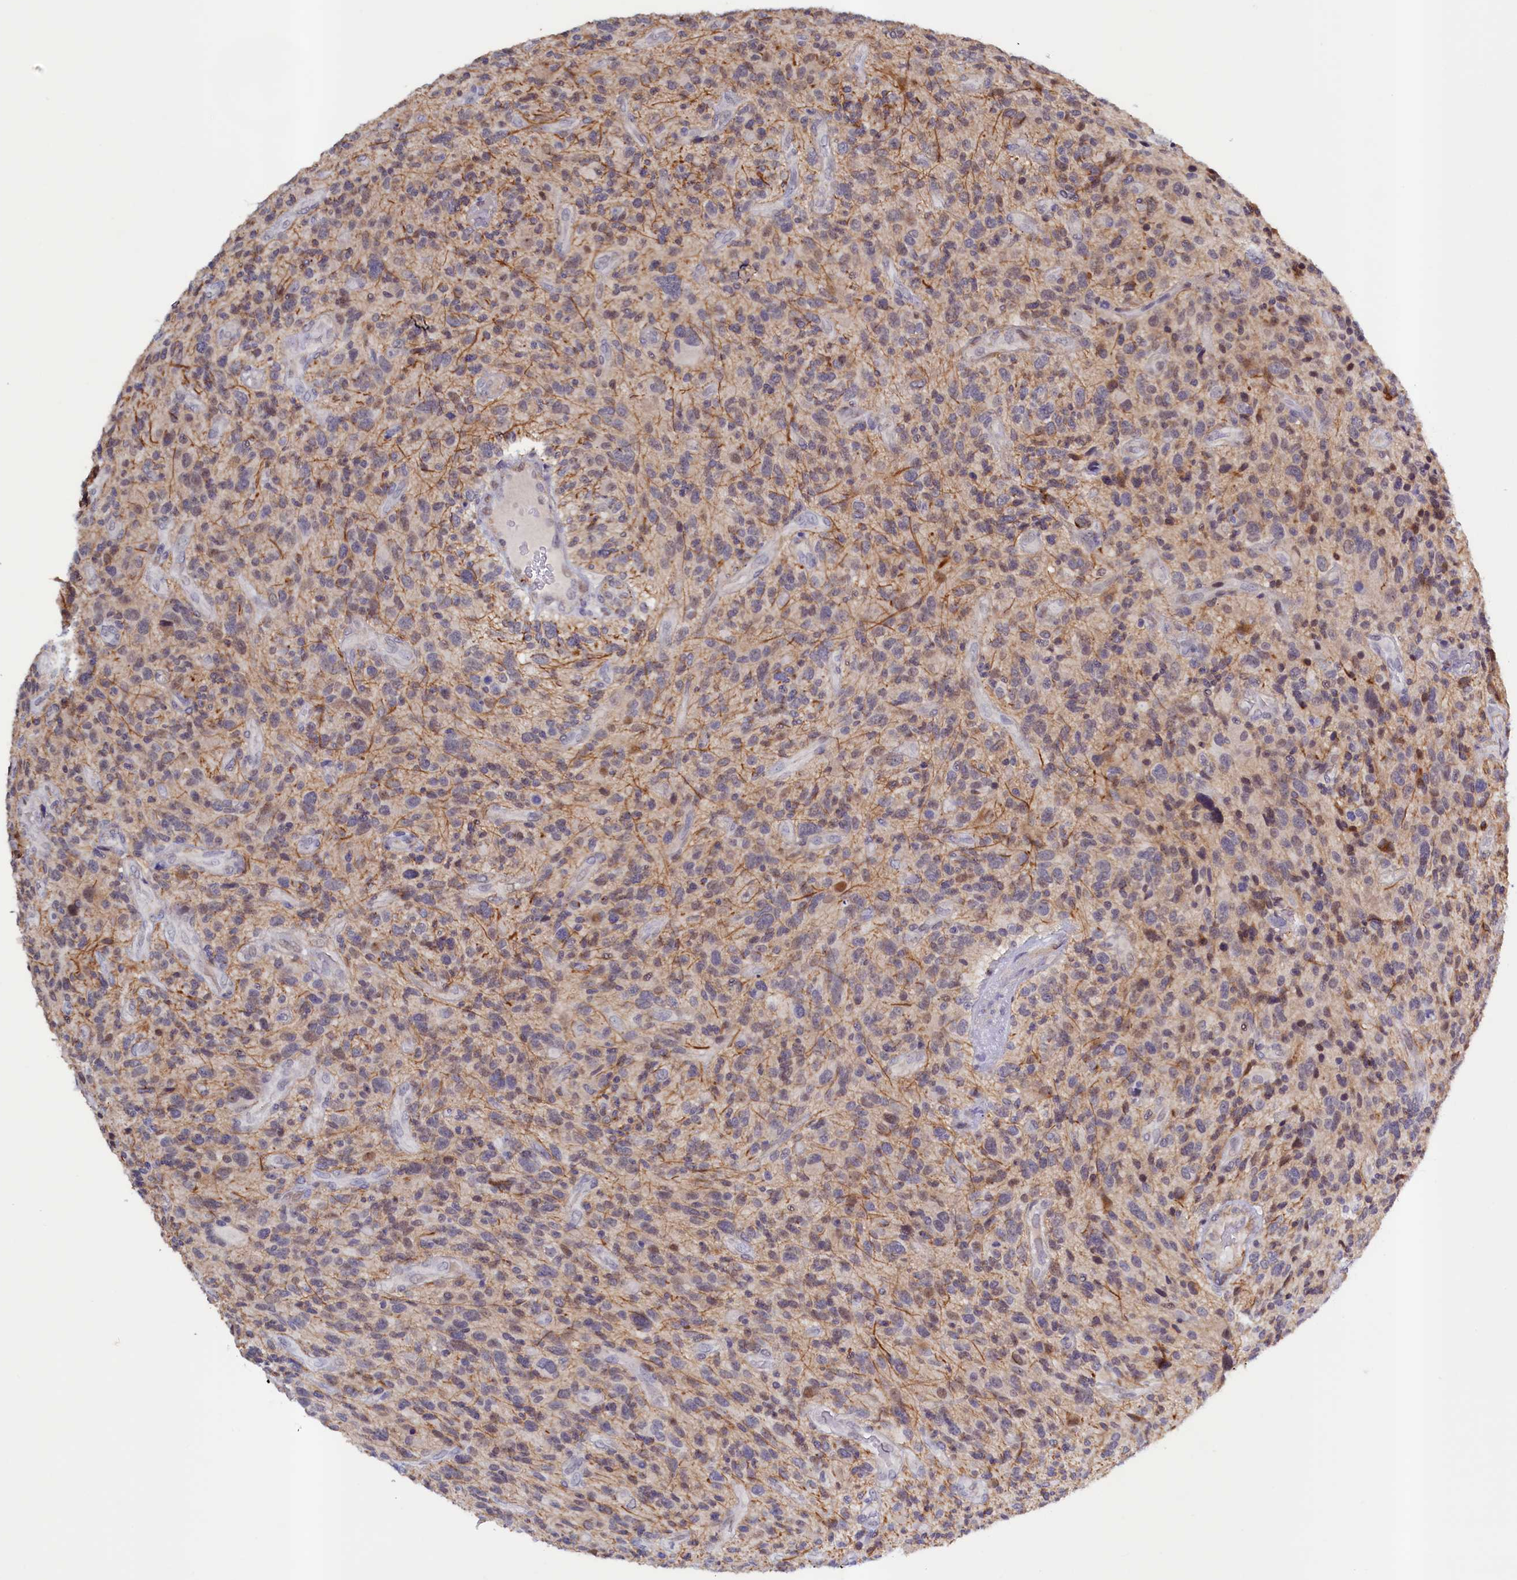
{"staining": {"intensity": "weak", "quantity": "<25%", "location": "cytoplasmic/membranous"}, "tissue": "glioma", "cell_type": "Tumor cells", "image_type": "cancer", "snomed": [{"axis": "morphology", "description": "Glioma, malignant, High grade"}, {"axis": "topography", "description": "Brain"}], "caption": "Immunohistochemistry (IHC) micrograph of glioma stained for a protein (brown), which exhibits no expression in tumor cells.", "gene": "PACSIN3", "patient": {"sex": "male", "age": 47}}